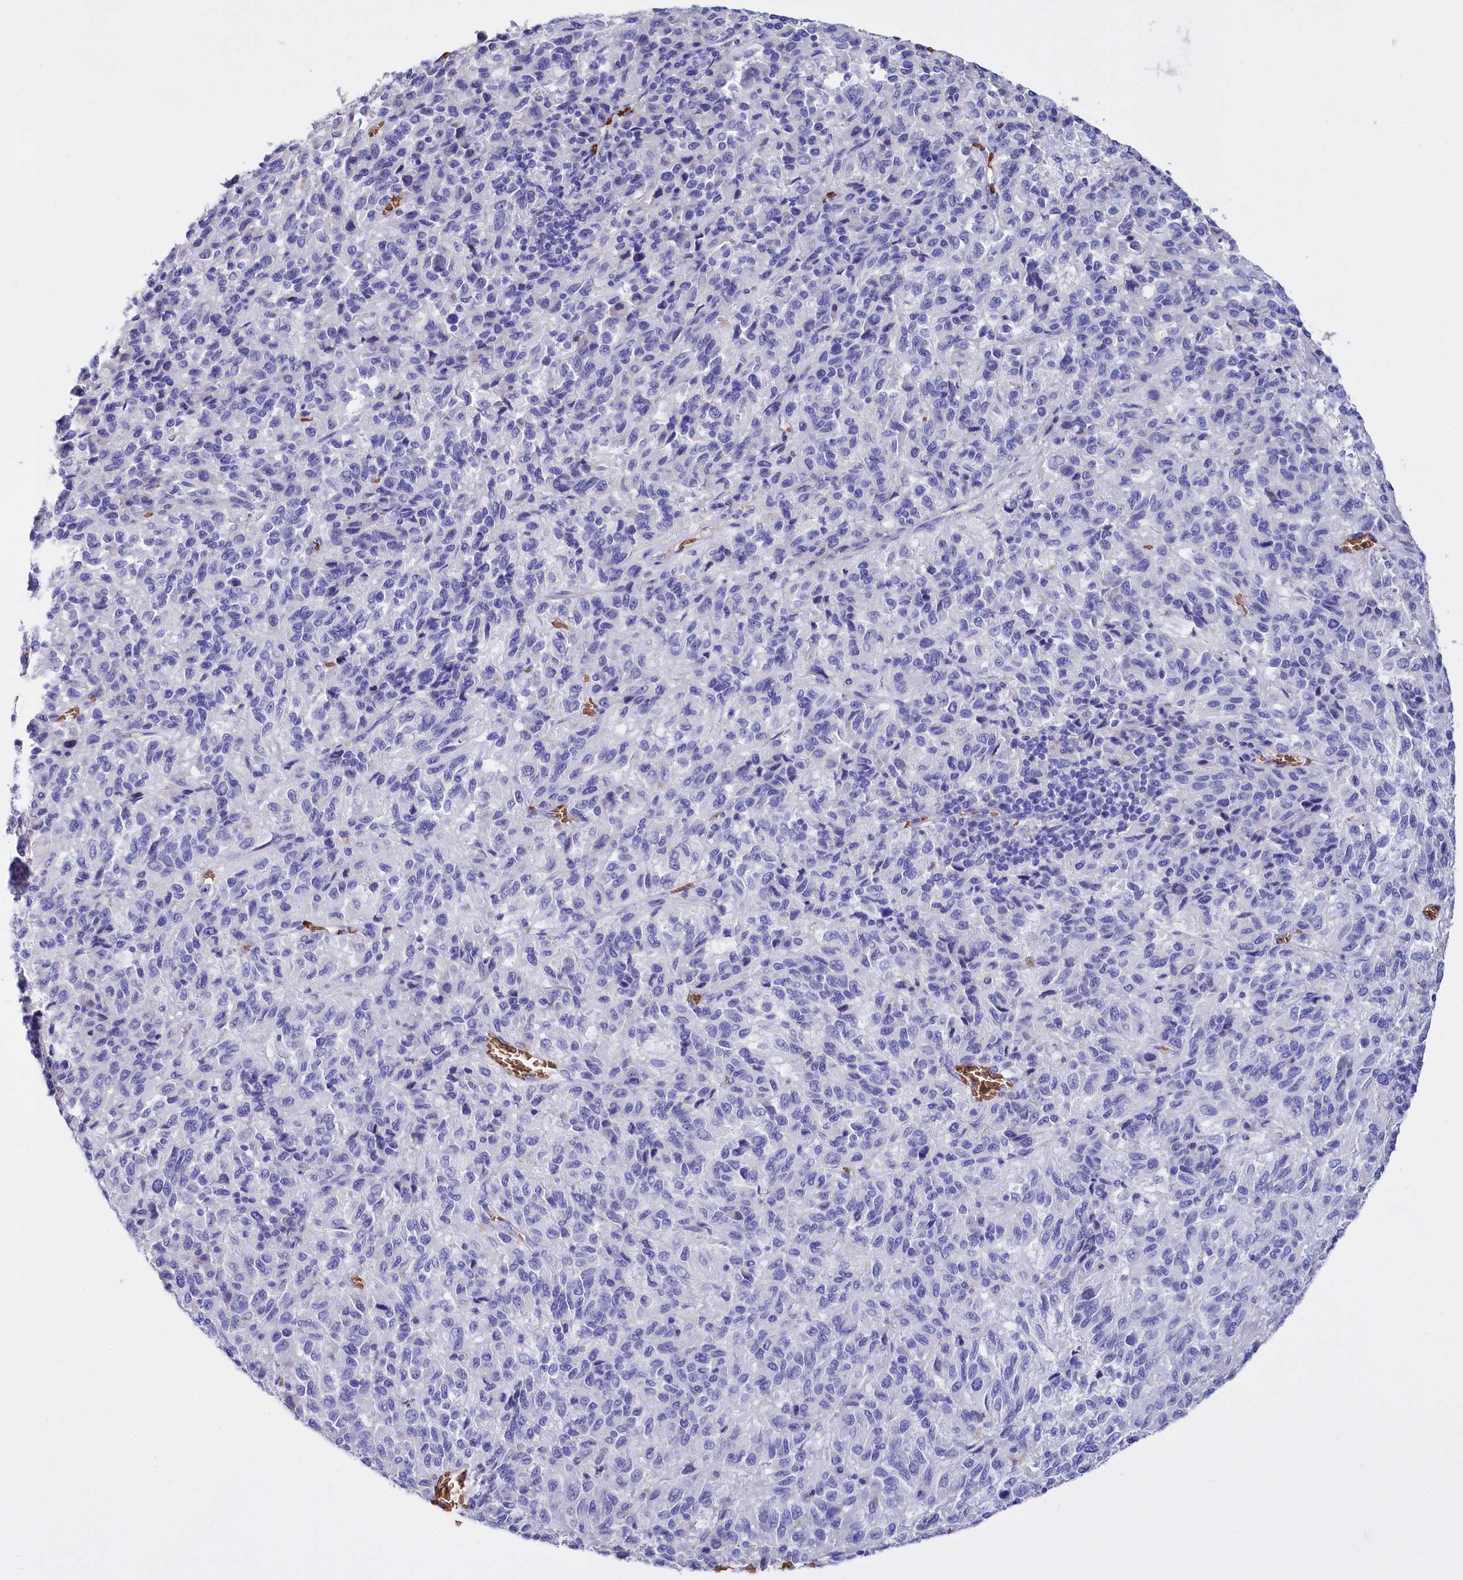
{"staining": {"intensity": "negative", "quantity": "none", "location": "none"}, "tissue": "melanoma", "cell_type": "Tumor cells", "image_type": "cancer", "snomed": [{"axis": "morphology", "description": "Malignant melanoma, Metastatic site"}, {"axis": "topography", "description": "Lung"}], "caption": "IHC image of neoplastic tissue: human malignant melanoma (metastatic site) stained with DAB shows no significant protein positivity in tumor cells.", "gene": "RPUSD3", "patient": {"sex": "male", "age": 64}}